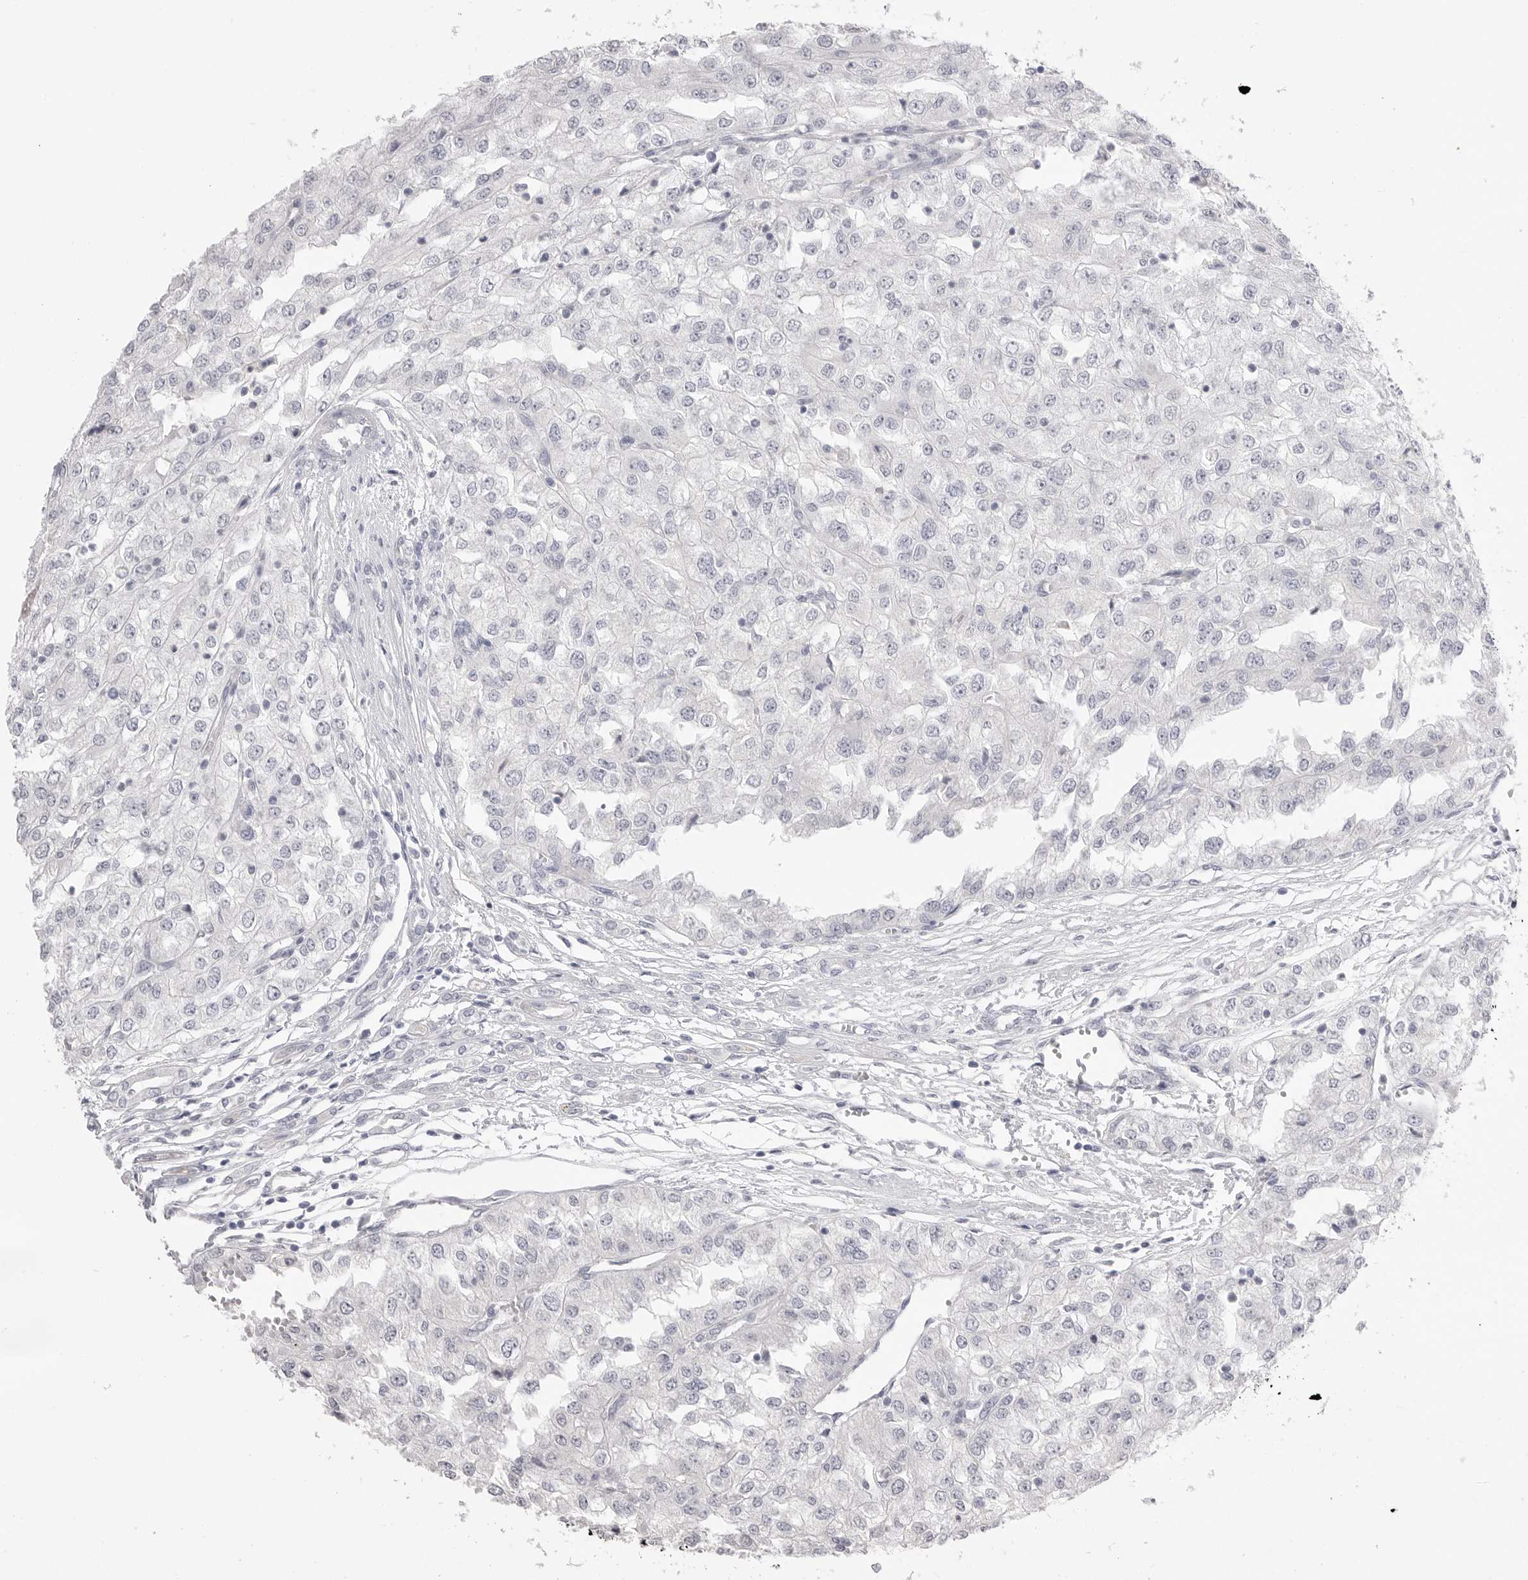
{"staining": {"intensity": "negative", "quantity": "none", "location": "none"}, "tissue": "renal cancer", "cell_type": "Tumor cells", "image_type": "cancer", "snomed": [{"axis": "morphology", "description": "Adenocarcinoma, NOS"}, {"axis": "topography", "description": "Kidney"}], "caption": "There is no significant positivity in tumor cells of renal cancer (adenocarcinoma).", "gene": "CPB1", "patient": {"sex": "female", "age": 54}}